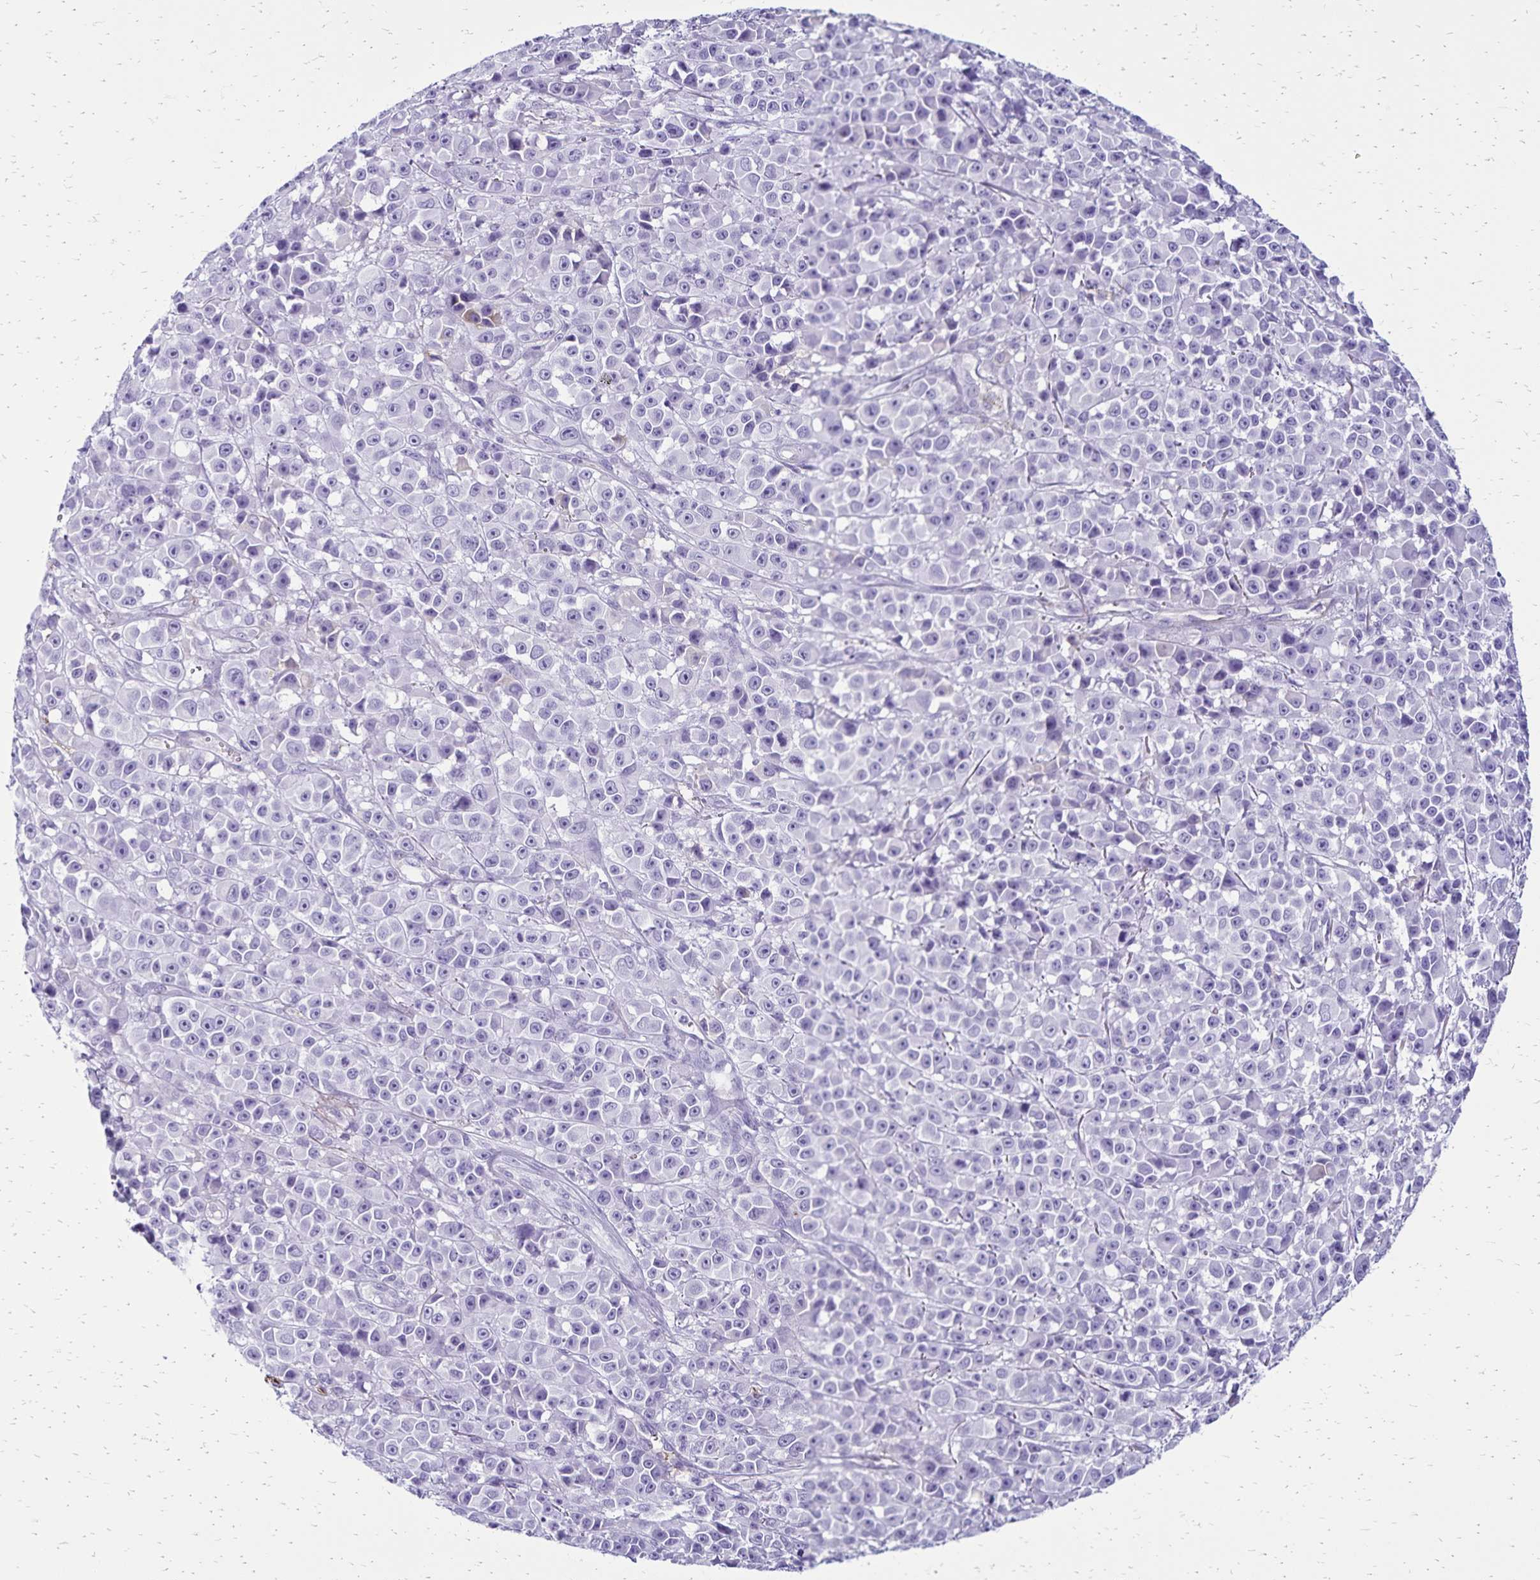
{"staining": {"intensity": "negative", "quantity": "none", "location": "none"}, "tissue": "melanoma", "cell_type": "Tumor cells", "image_type": "cancer", "snomed": [{"axis": "morphology", "description": "Malignant melanoma, NOS"}, {"axis": "topography", "description": "Skin"}, {"axis": "topography", "description": "Skin of back"}], "caption": "Human malignant melanoma stained for a protein using IHC shows no expression in tumor cells.", "gene": "CD27", "patient": {"sex": "male", "age": 91}}